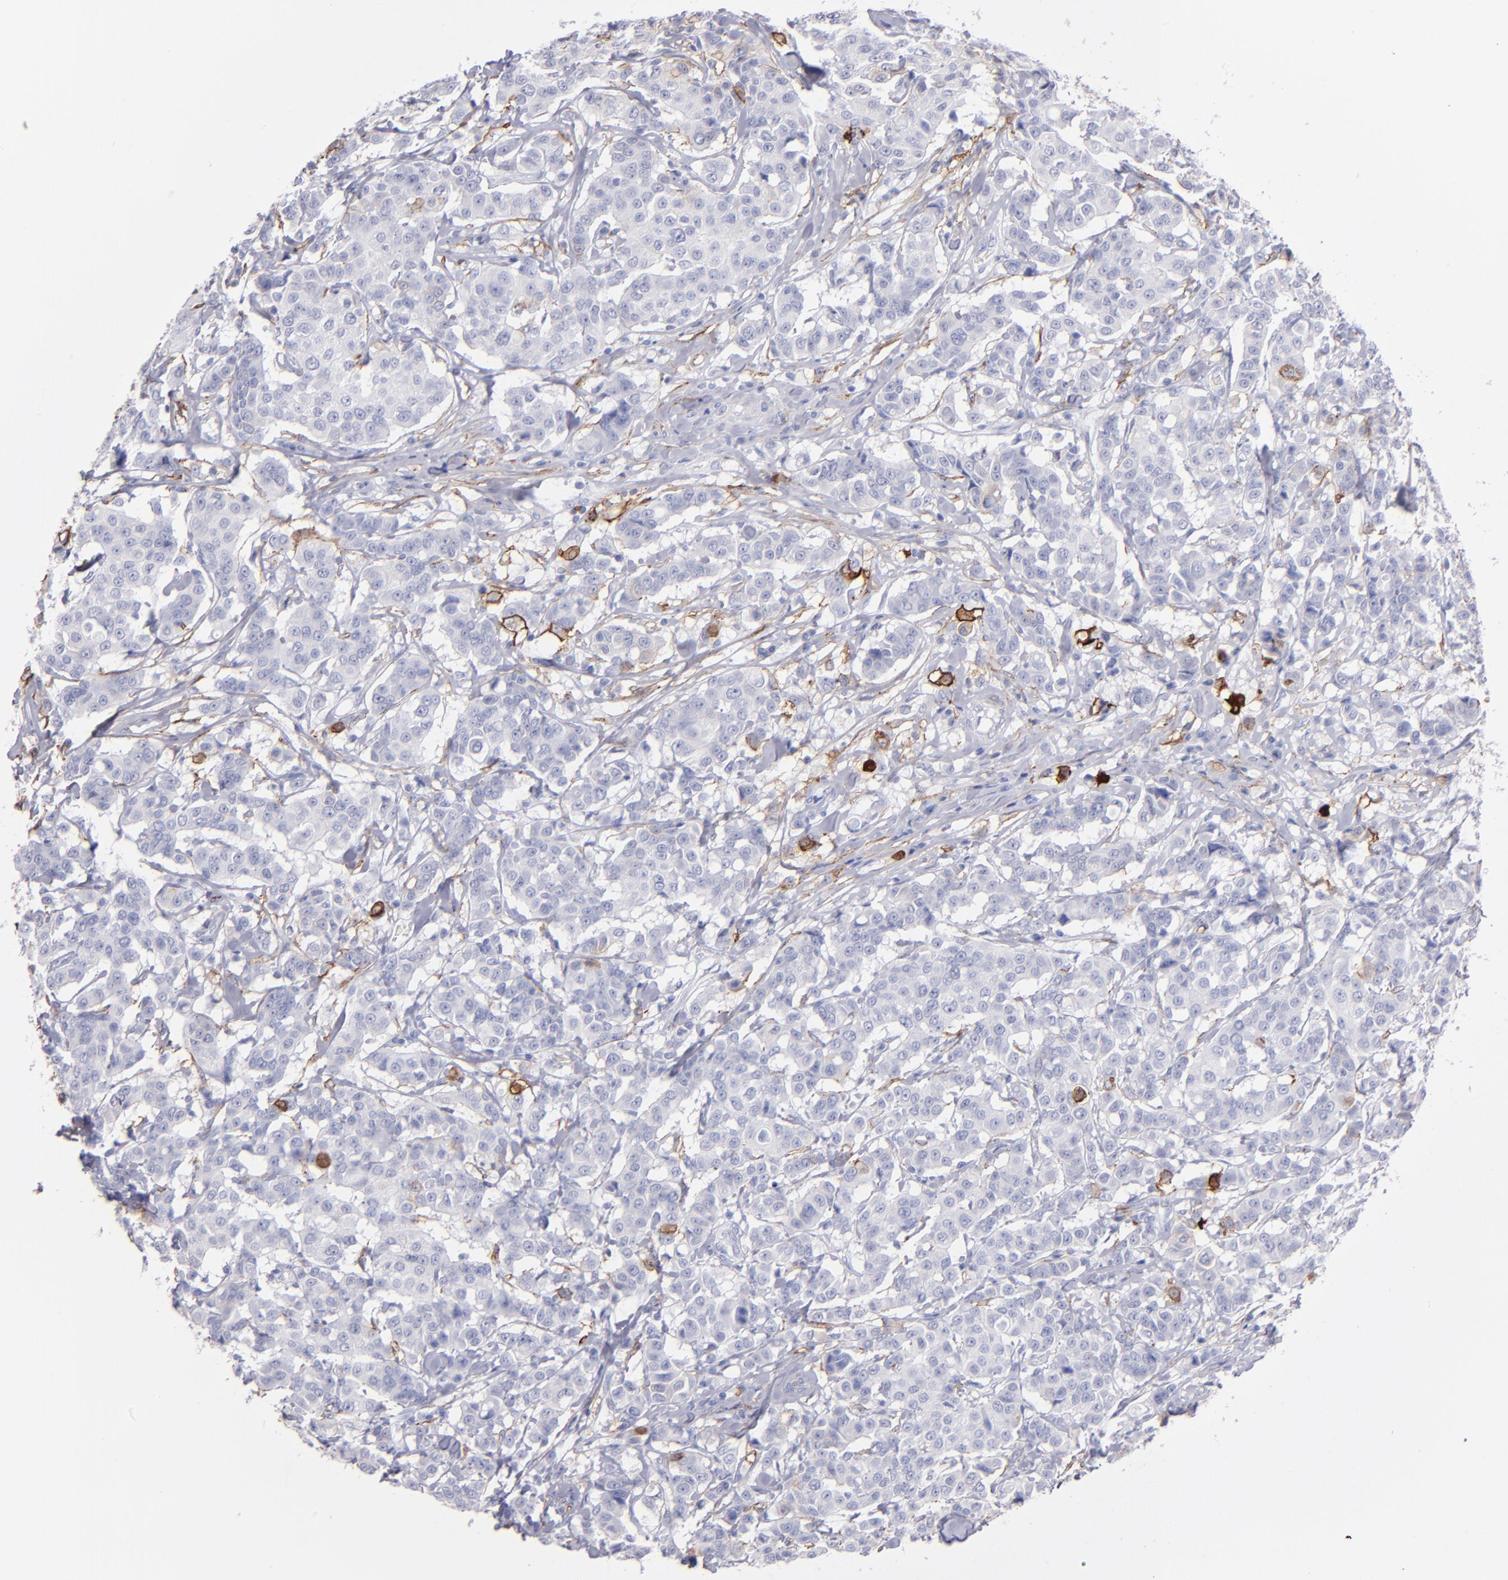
{"staining": {"intensity": "negative", "quantity": "none", "location": "none"}, "tissue": "breast cancer", "cell_type": "Tumor cells", "image_type": "cancer", "snomed": [{"axis": "morphology", "description": "Duct carcinoma"}, {"axis": "topography", "description": "Breast"}], "caption": "High magnification brightfield microscopy of breast invasive ductal carcinoma stained with DAB (3,3'-diaminobenzidine) (brown) and counterstained with hematoxylin (blue): tumor cells show no significant expression.", "gene": "AHNAK2", "patient": {"sex": "female", "age": 27}}